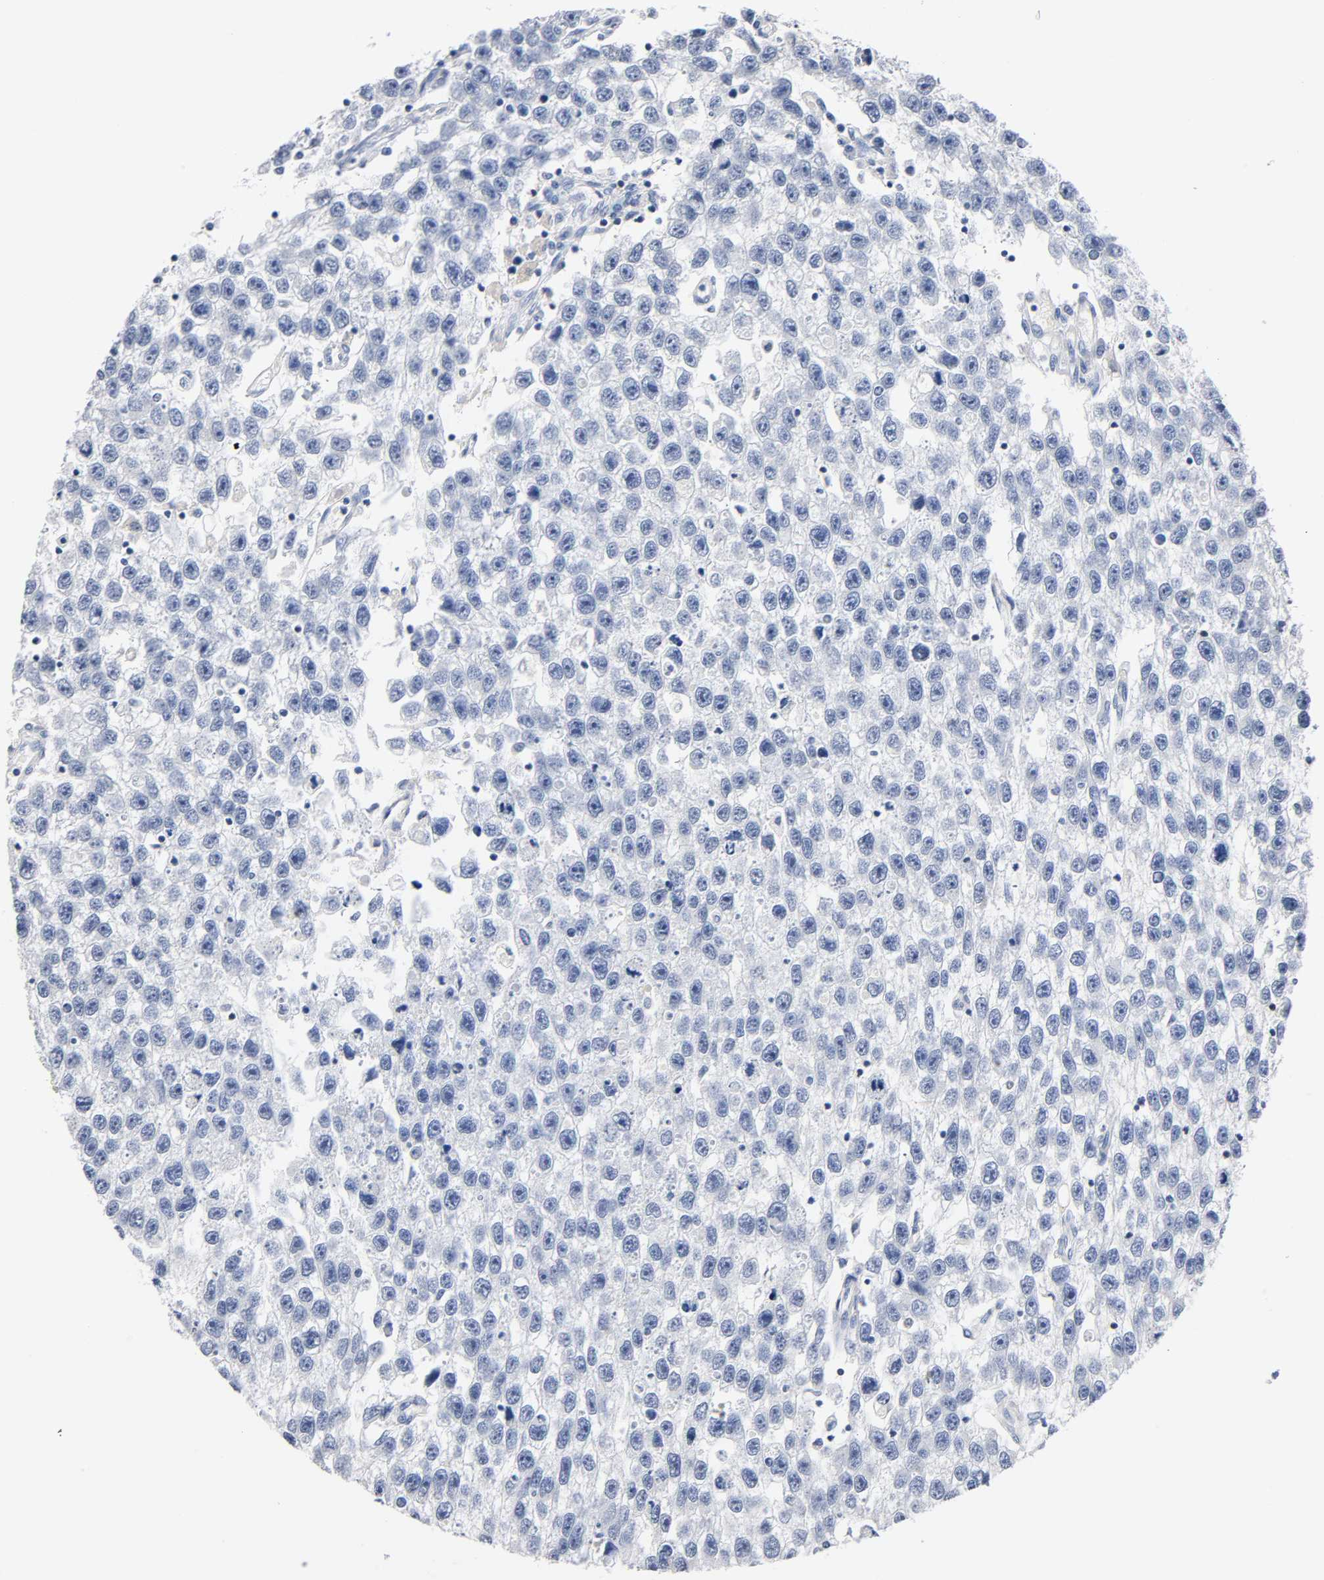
{"staining": {"intensity": "negative", "quantity": "none", "location": "none"}, "tissue": "testis cancer", "cell_type": "Tumor cells", "image_type": "cancer", "snomed": [{"axis": "morphology", "description": "Seminoma, NOS"}, {"axis": "topography", "description": "Testis"}], "caption": "Tumor cells are negative for brown protein staining in testis cancer. (DAB immunohistochemistry (IHC), high magnification).", "gene": "MALT1", "patient": {"sex": "male", "age": 33}}